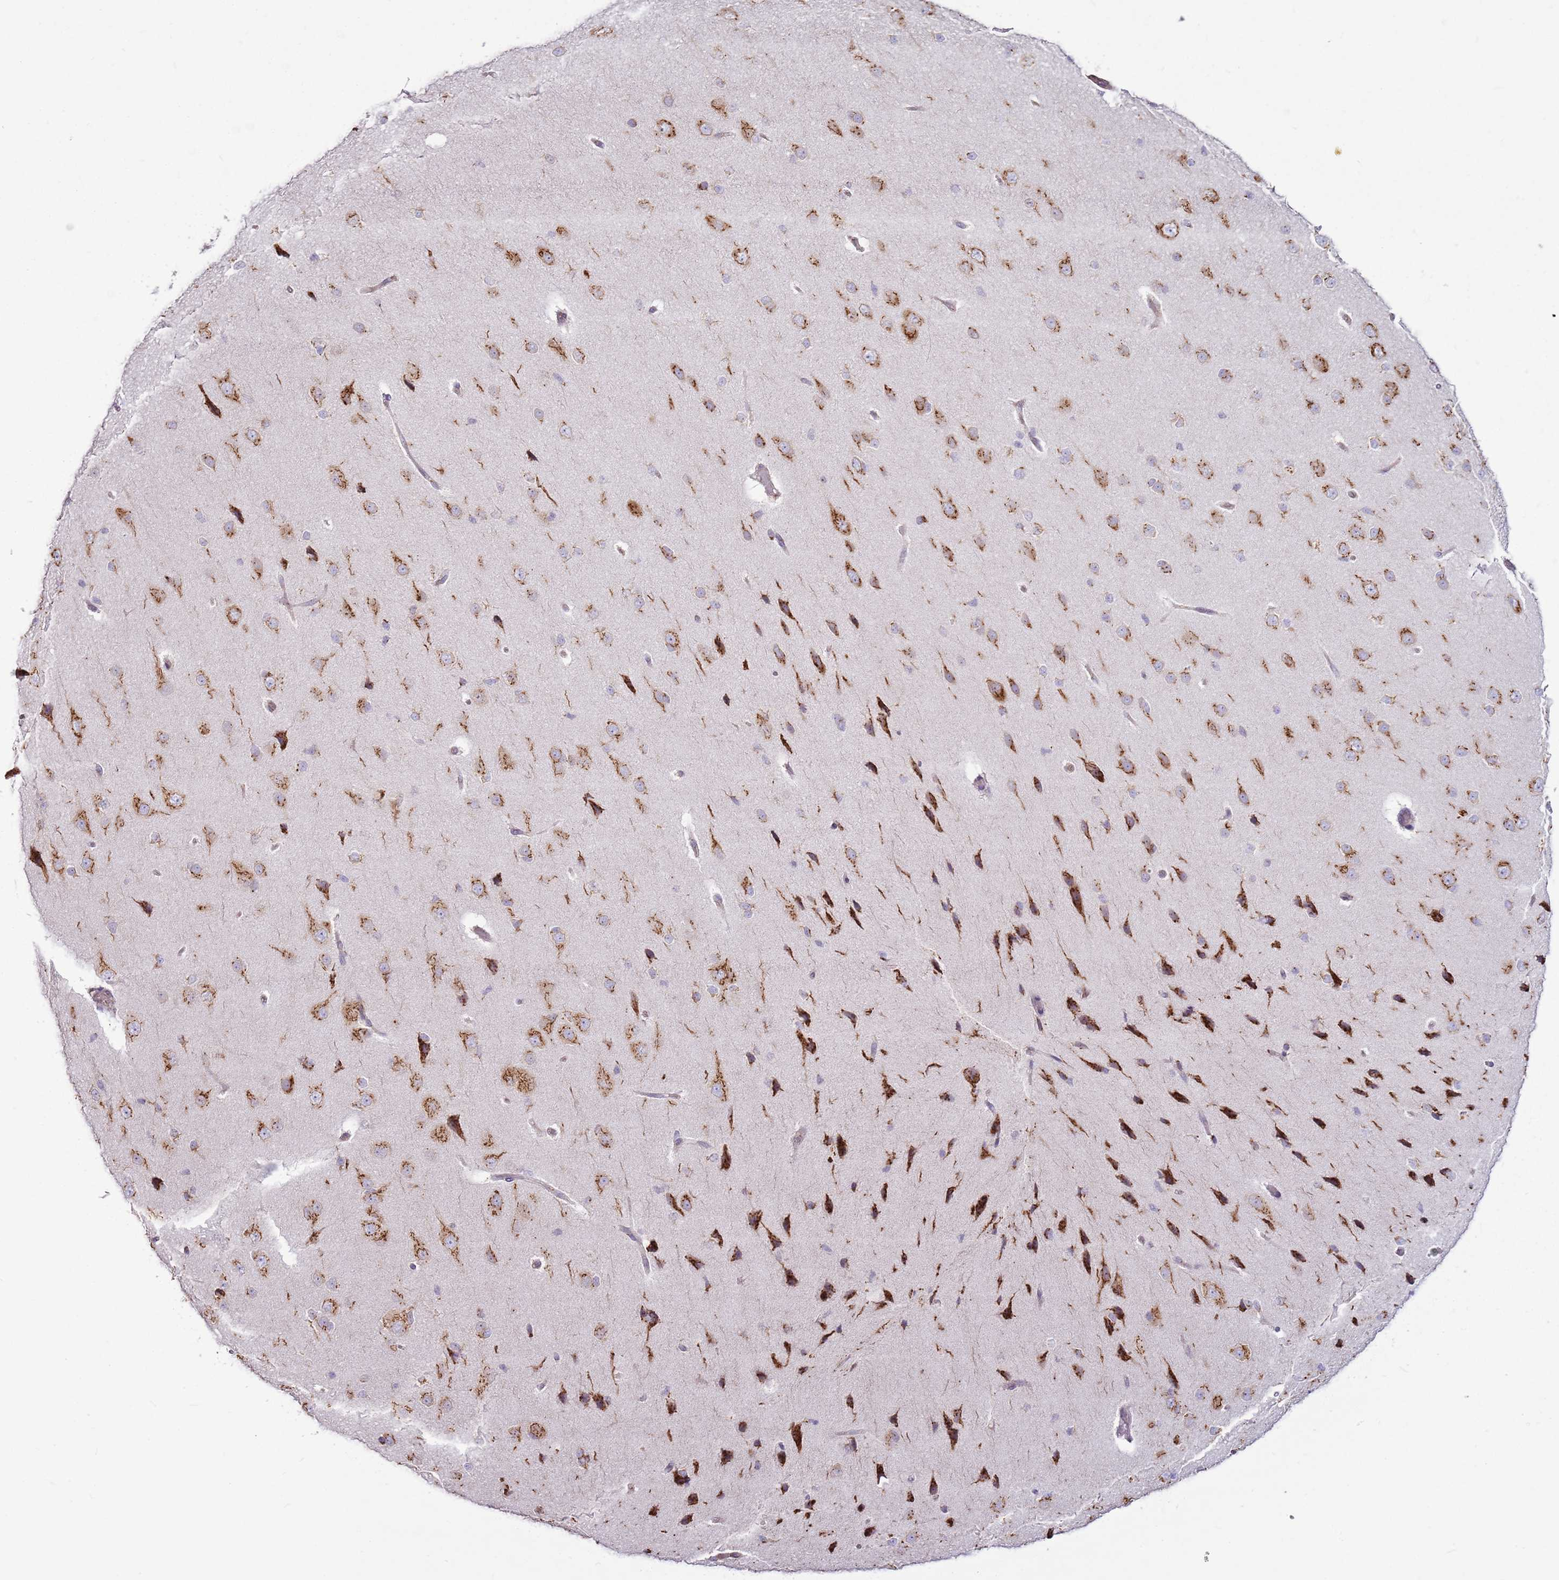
{"staining": {"intensity": "negative", "quantity": "none", "location": "none"}, "tissue": "cerebral cortex", "cell_type": "Endothelial cells", "image_type": "normal", "snomed": [{"axis": "morphology", "description": "Normal tissue, NOS"}, {"axis": "morphology", "description": "Developmental malformation"}, {"axis": "topography", "description": "Cerebral cortex"}], "caption": "DAB immunohistochemical staining of benign human cerebral cortex reveals no significant positivity in endothelial cells. (DAB (3,3'-diaminobenzidine) immunohistochemistry with hematoxylin counter stain).", "gene": "TMED10", "patient": {"sex": "female", "age": 30}}